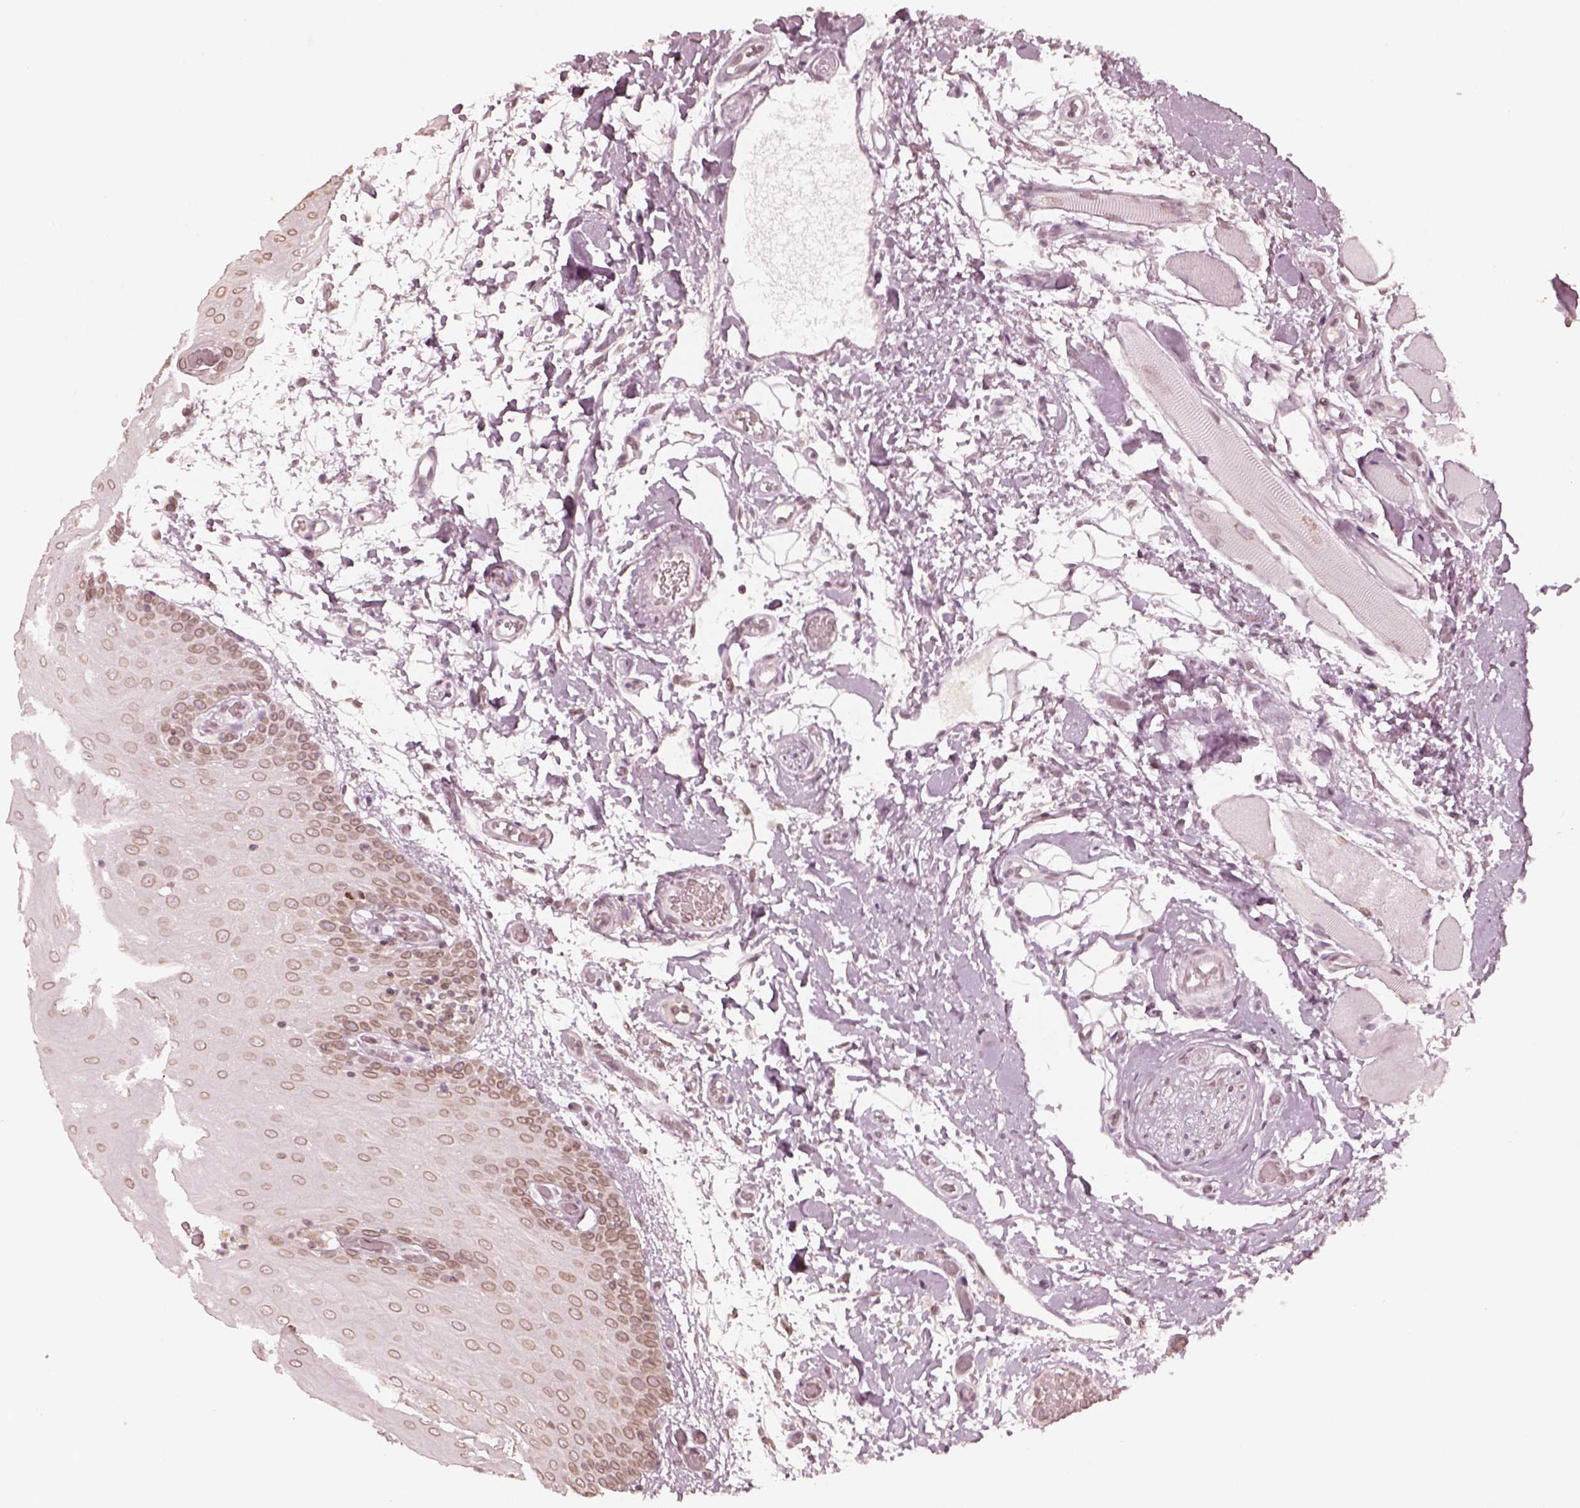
{"staining": {"intensity": "moderate", "quantity": ">75%", "location": "cytoplasmic/membranous,nuclear"}, "tissue": "oral mucosa", "cell_type": "Squamous epithelial cells", "image_type": "normal", "snomed": [{"axis": "morphology", "description": "Normal tissue, NOS"}, {"axis": "morphology", "description": "Squamous cell carcinoma, NOS"}, {"axis": "topography", "description": "Oral tissue"}, {"axis": "topography", "description": "Head-Neck"}], "caption": "A brown stain labels moderate cytoplasmic/membranous,nuclear staining of a protein in squamous epithelial cells of benign oral mucosa.", "gene": "DCAF12", "patient": {"sex": "female", "age": 75}}